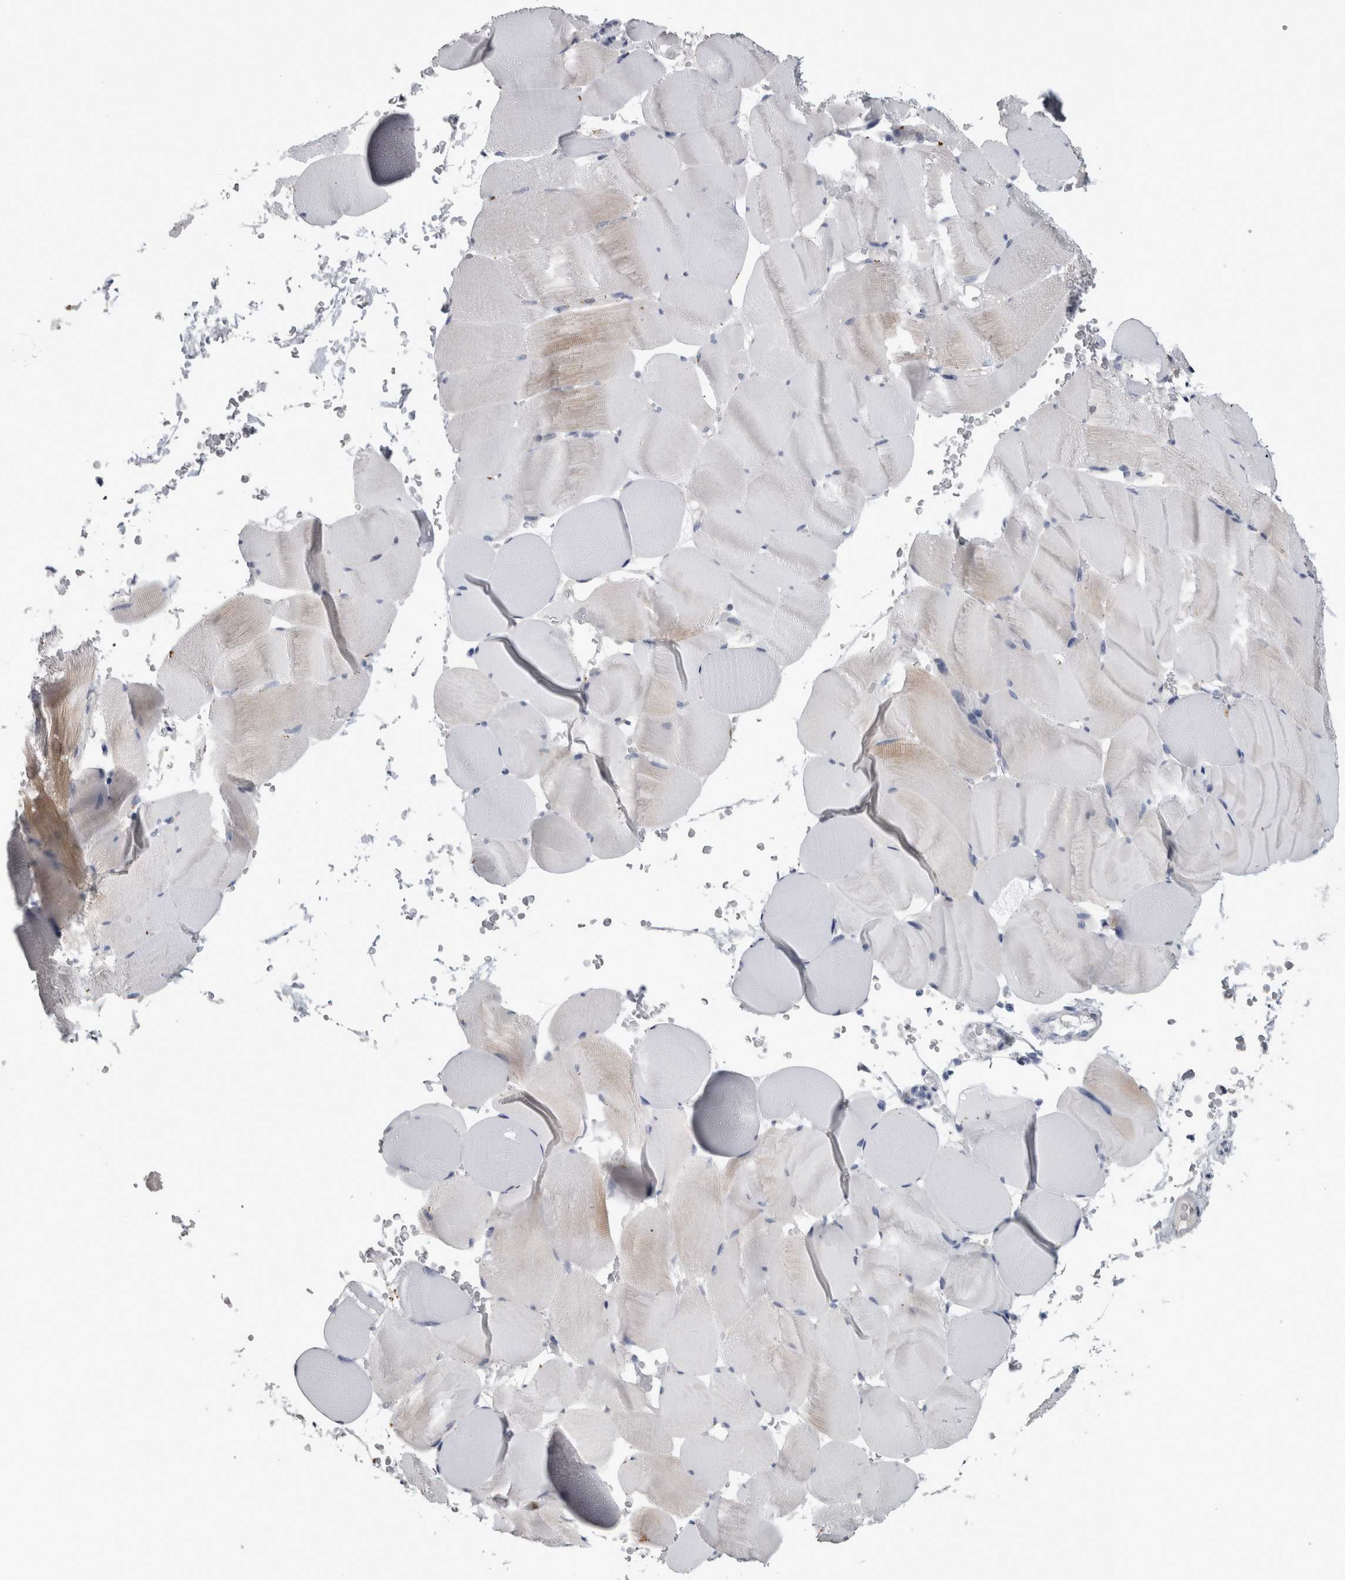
{"staining": {"intensity": "weak", "quantity": "25%-75%", "location": "cytoplasmic/membranous"}, "tissue": "skeletal muscle", "cell_type": "Myocytes", "image_type": "normal", "snomed": [{"axis": "morphology", "description": "Normal tissue, NOS"}, {"axis": "topography", "description": "Skeletal muscle"}], "caption": "A high-resolution histopathology image shows IHC staining of normal skeletal muscle, which exhibits weak cytoplasmic/membranous staining in approximately 25%-75% of myocytes. (DAB = brown stain, brightfield microscopy at high magnification).", "gene": "DPP7", "patient": {"sex": "male", "age": 62}}